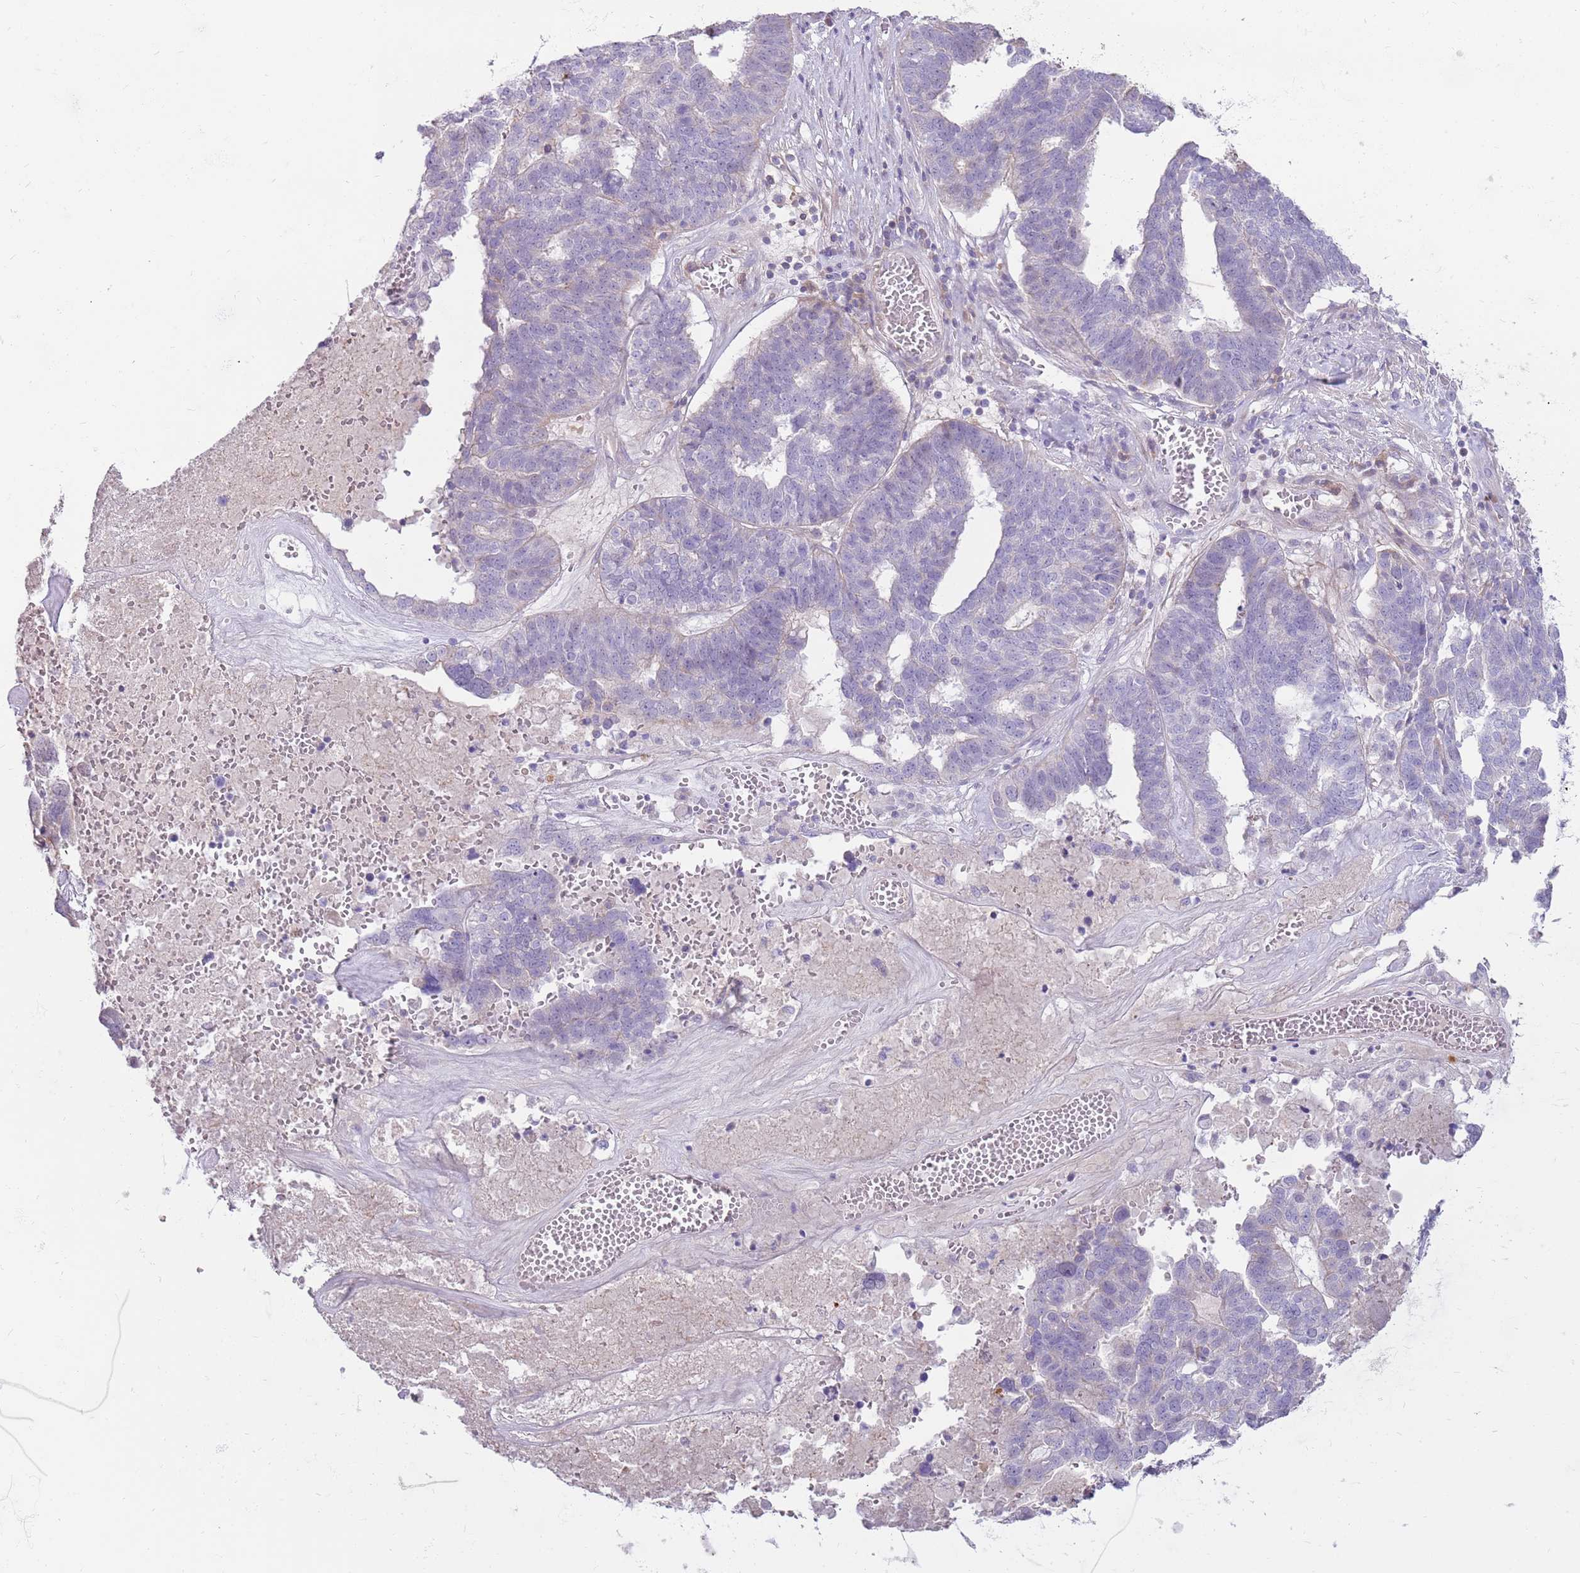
{"staining": {"intensity": "negative", "quantity": "none", "location": "none"}, "tissue": "ovarian cancer", "cell_type": "Tumor cells", "image_type": "cancer", "snomed": [{"axis": "morphology", "description": "Cystadenocarcinoma, serous, NOS"}, {"axis": "topography", "description": "Ovary"}], "caption": "High power microscopy micrograph of an IHC histopathology image of ovarian serous cystadenocarcinoma, revealing no significant expression in tumor cells. The staining was performed using DAB (3,3'-diaminobenzidine) to visualize the protein expression in brown, while the nuclei were stained in blue with hematoxylin (Magnification: 20x).", "gene": "MCUB", "patient": {"sex": "female", "age": 59}}